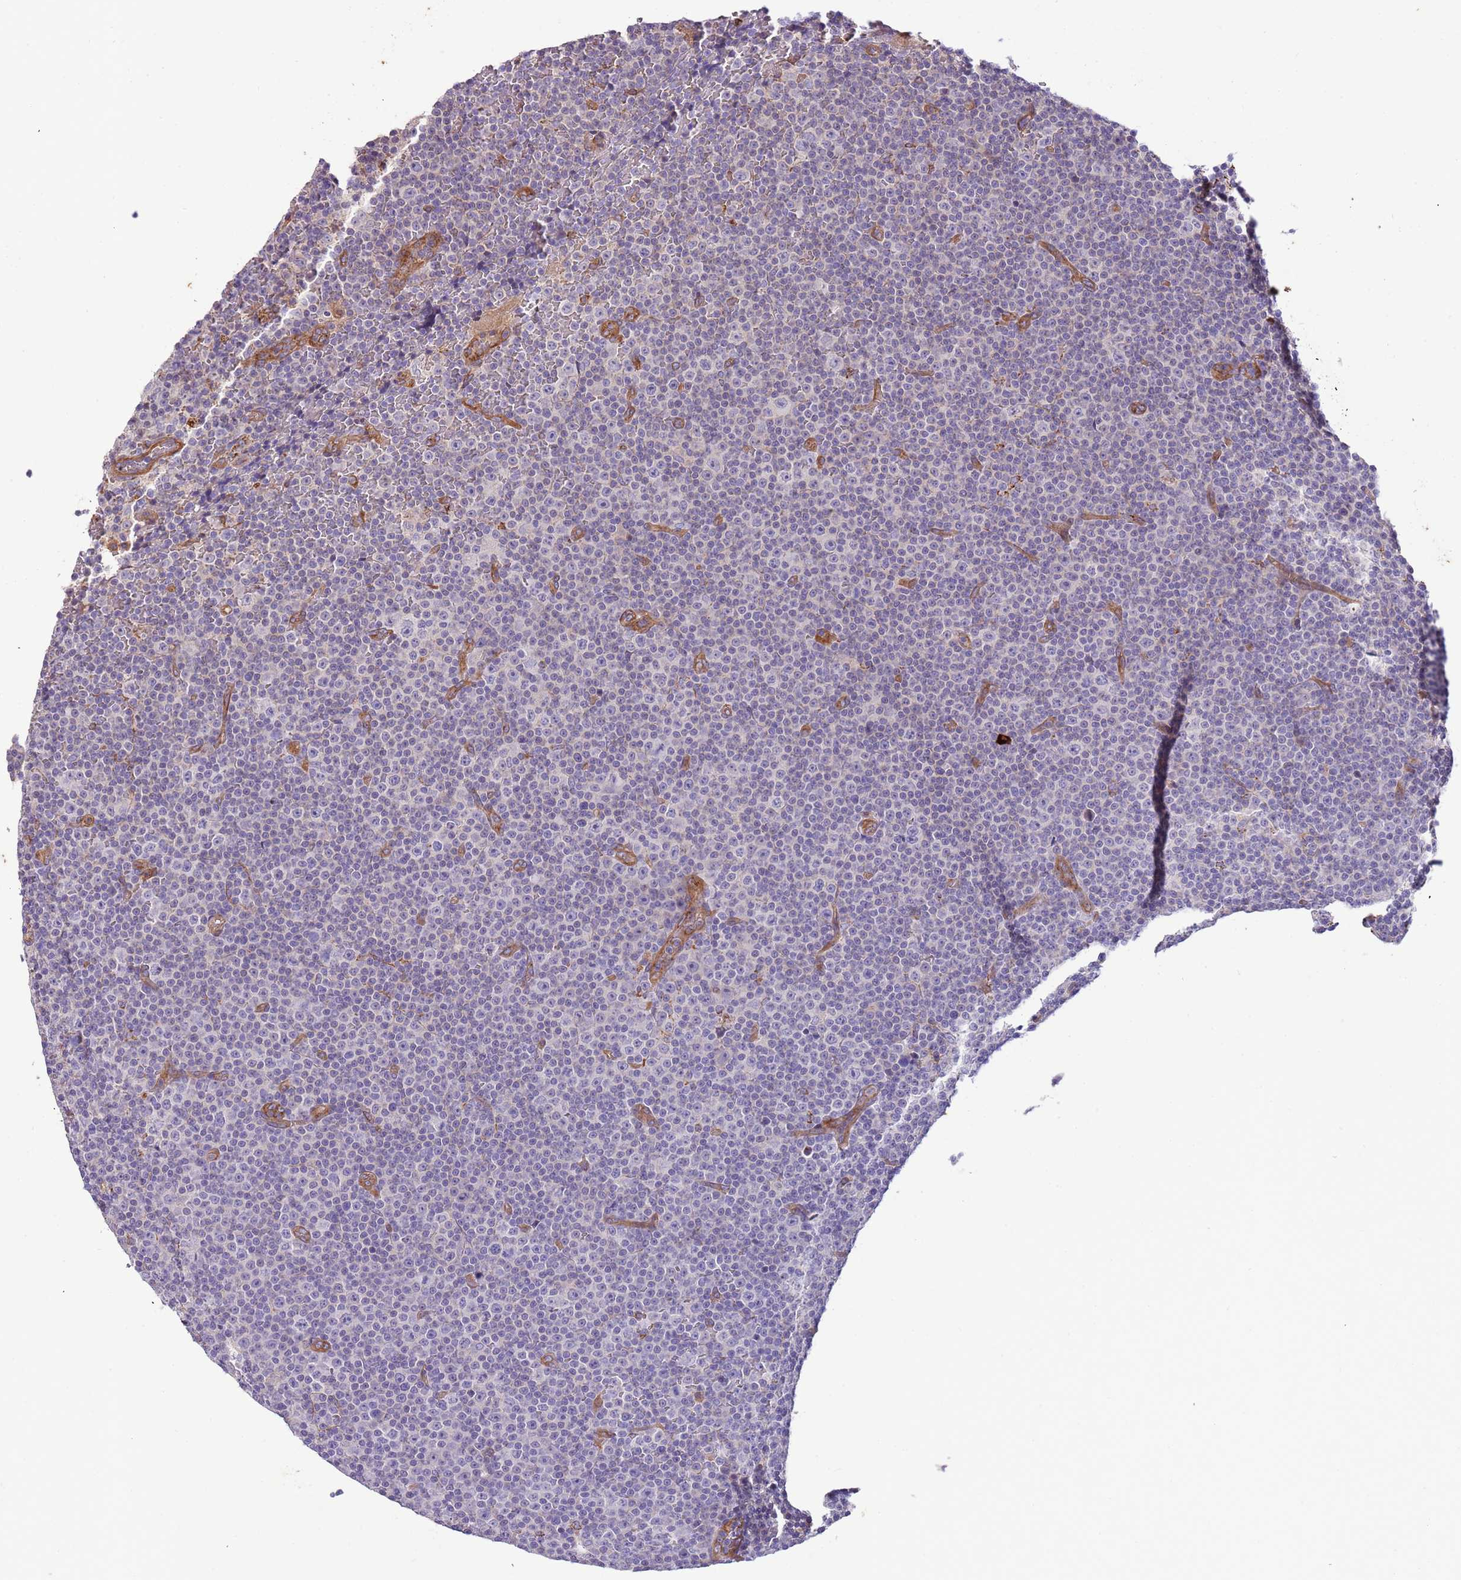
{"staining": {"intensity": "negative", "quantity": "none", "location": "none"}, "tissue": "lymphoma", "cell_type": "Tumor cells", "image_type": "cancer", "snomed": [{"axis": "morphology", "description": "Malignant lymphoma, non-Hodgkin's type, Low grade"}, {"axis": "topography", "description": "Lymph node"}], "caption": "IHC image of neoplastic tissue: human malignant lymphoma, non-Hodgkin's type (low-grade) stained with DAB (3,3'-diaminobenzidine) displays no significant protein positivity in tumor cells.", "gene": "DOCK6", "patient": {"sex": "female", "age": 67}}